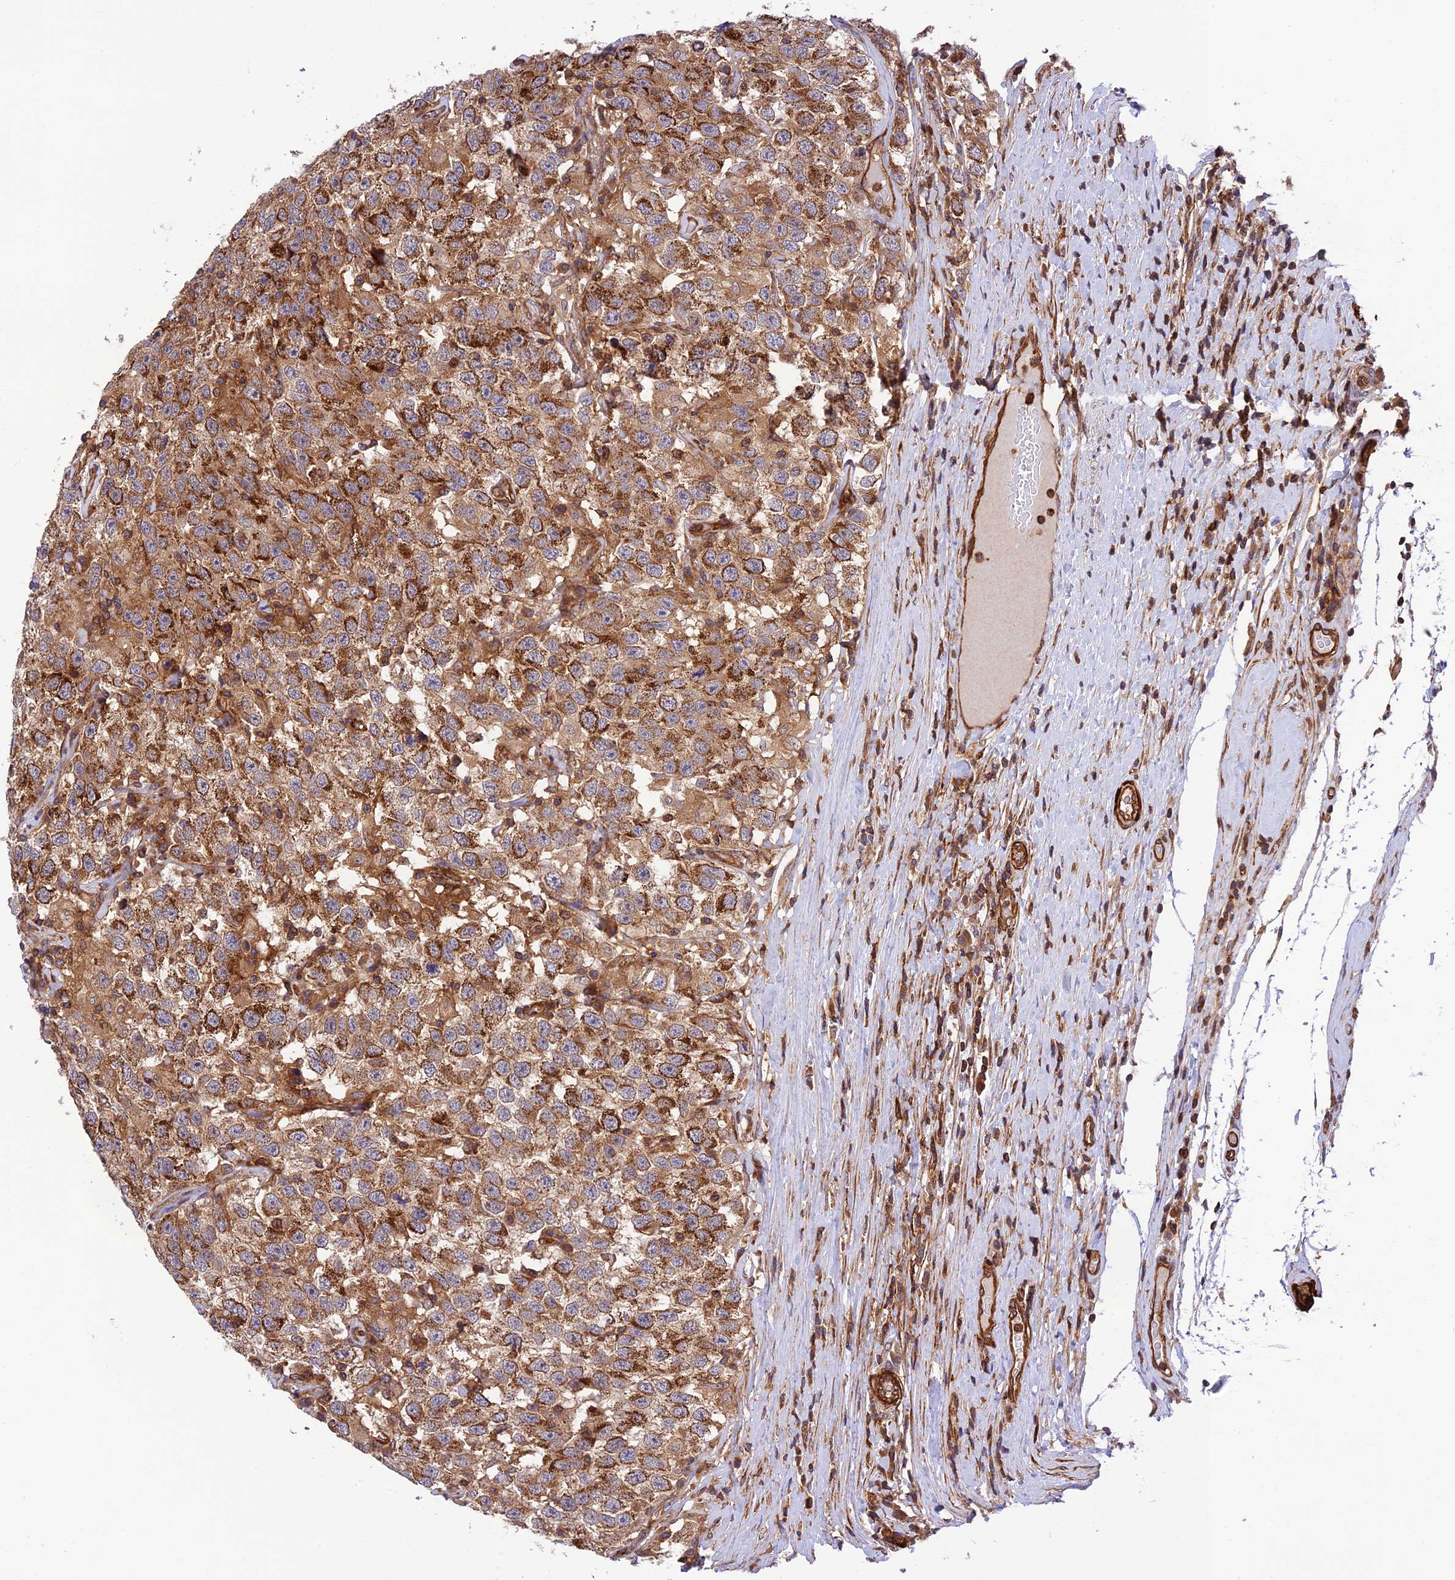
{"staining": {"intensity": "strong", "quantity": ">75%", "location": "cytoplasmic/membranous"}, "tissue": "testis cancer", "cell_type": "Tumor cells", "image_type": "cancer", "snomed": [{"axis": "morphology", "description": "Seminoma, NOS"}, {"axis": "topography", "description": "Testis"}], "caption": "Immunohistochemical staining of seminoma (testis) demonstrates strong cytoplasmic/membranous protein expression in approximately >75% of tumor cells.", "gene": "EVI5L", "patient": {"sex": "male", "age": 41}}